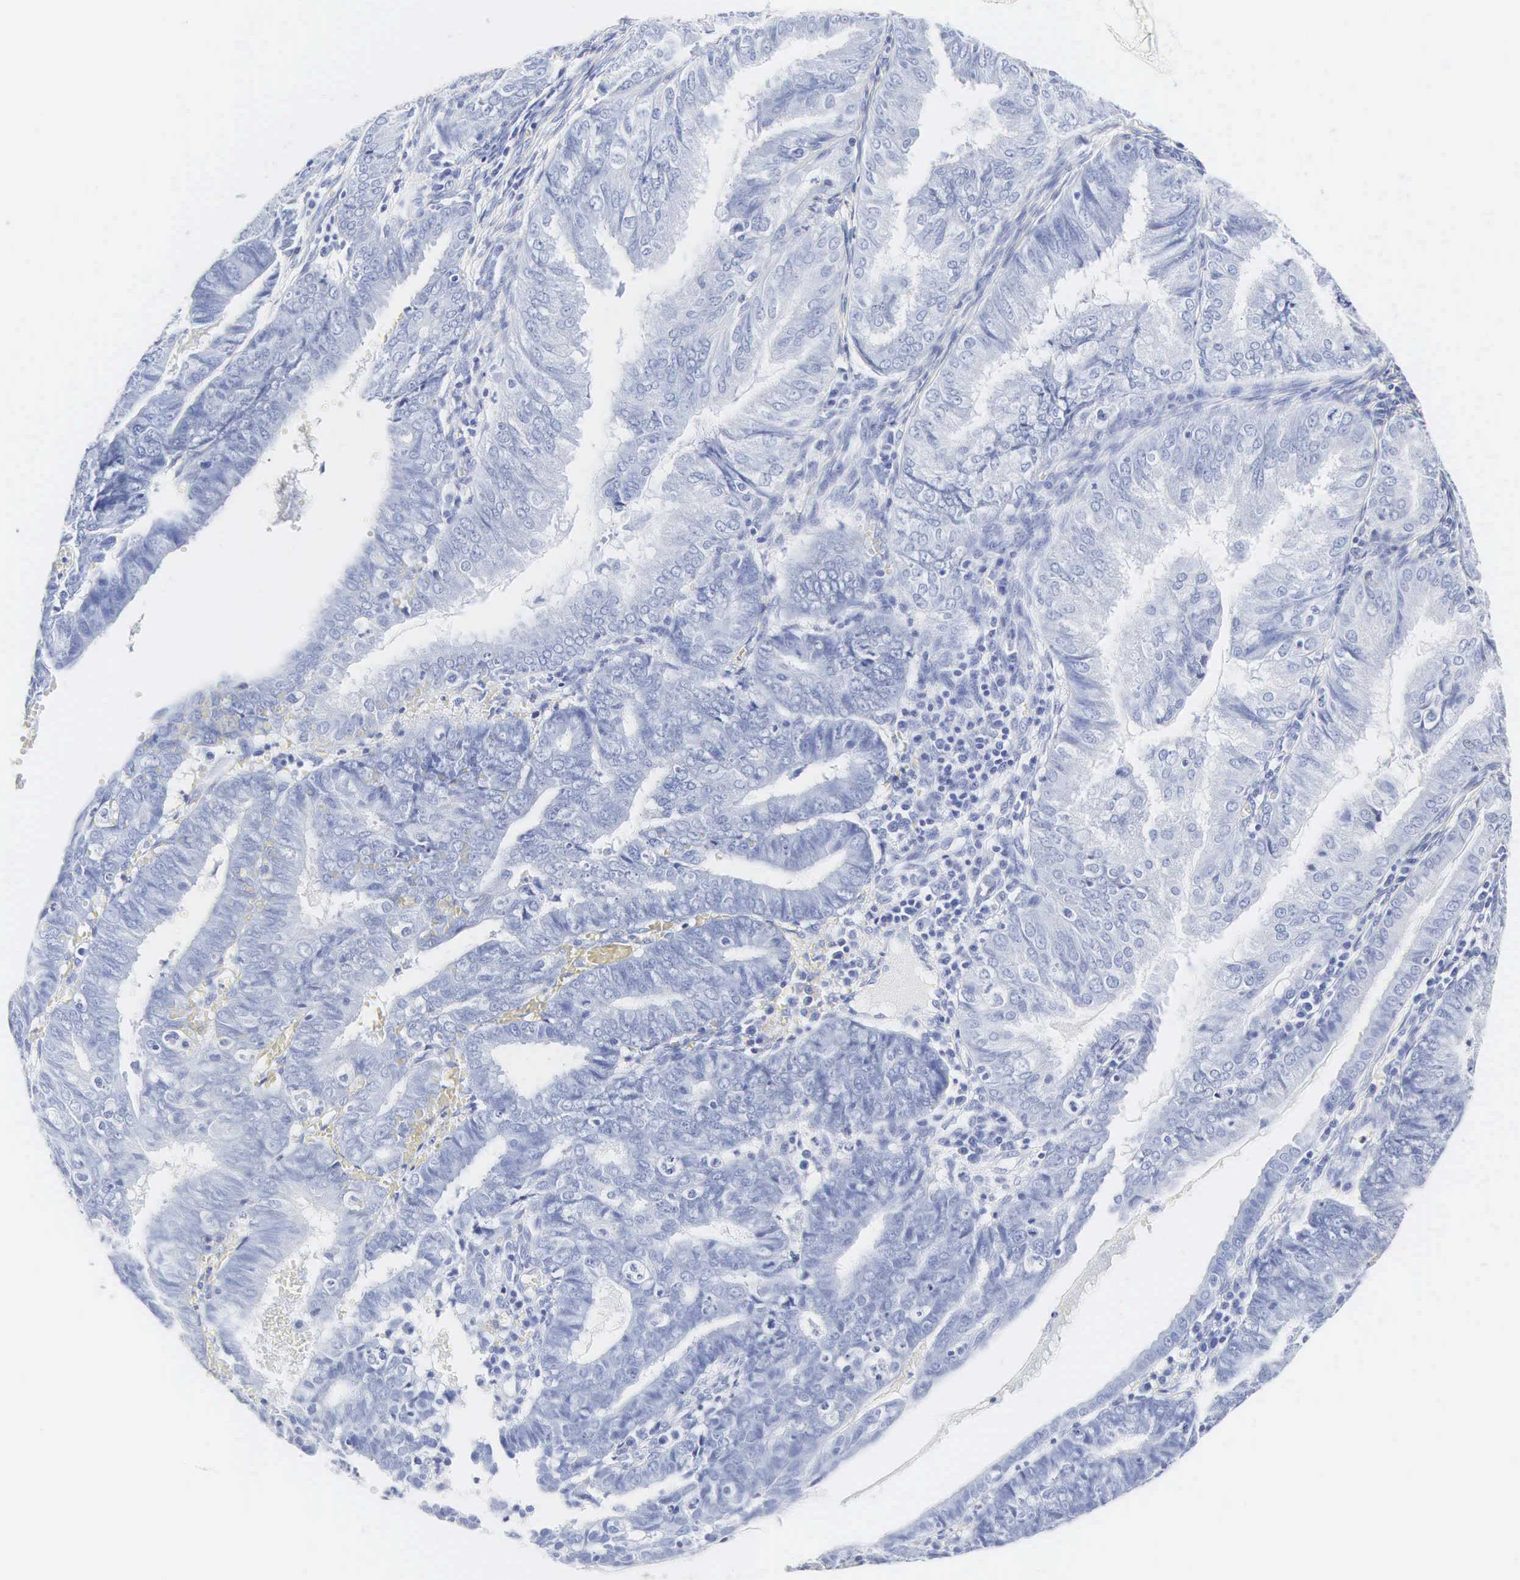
{"staining": {"intensity": "negative", "quantity": "none", "location": "none"}, "tissue": "endometrial cancer", "cell_type": "Tumor cells", "image_type": "cancer", "snomed": [{"axis": "morphology", "description": "Adenocarcinoma, NOS"}, {"axis": "topography", "description": "Endometrium"}], "caption": "Protein analysis of endometrial adenocarcinoma shows no significant positivity in tumor cells.", "gene": "INS", "patient": {"sex": "female", "age": 66}}